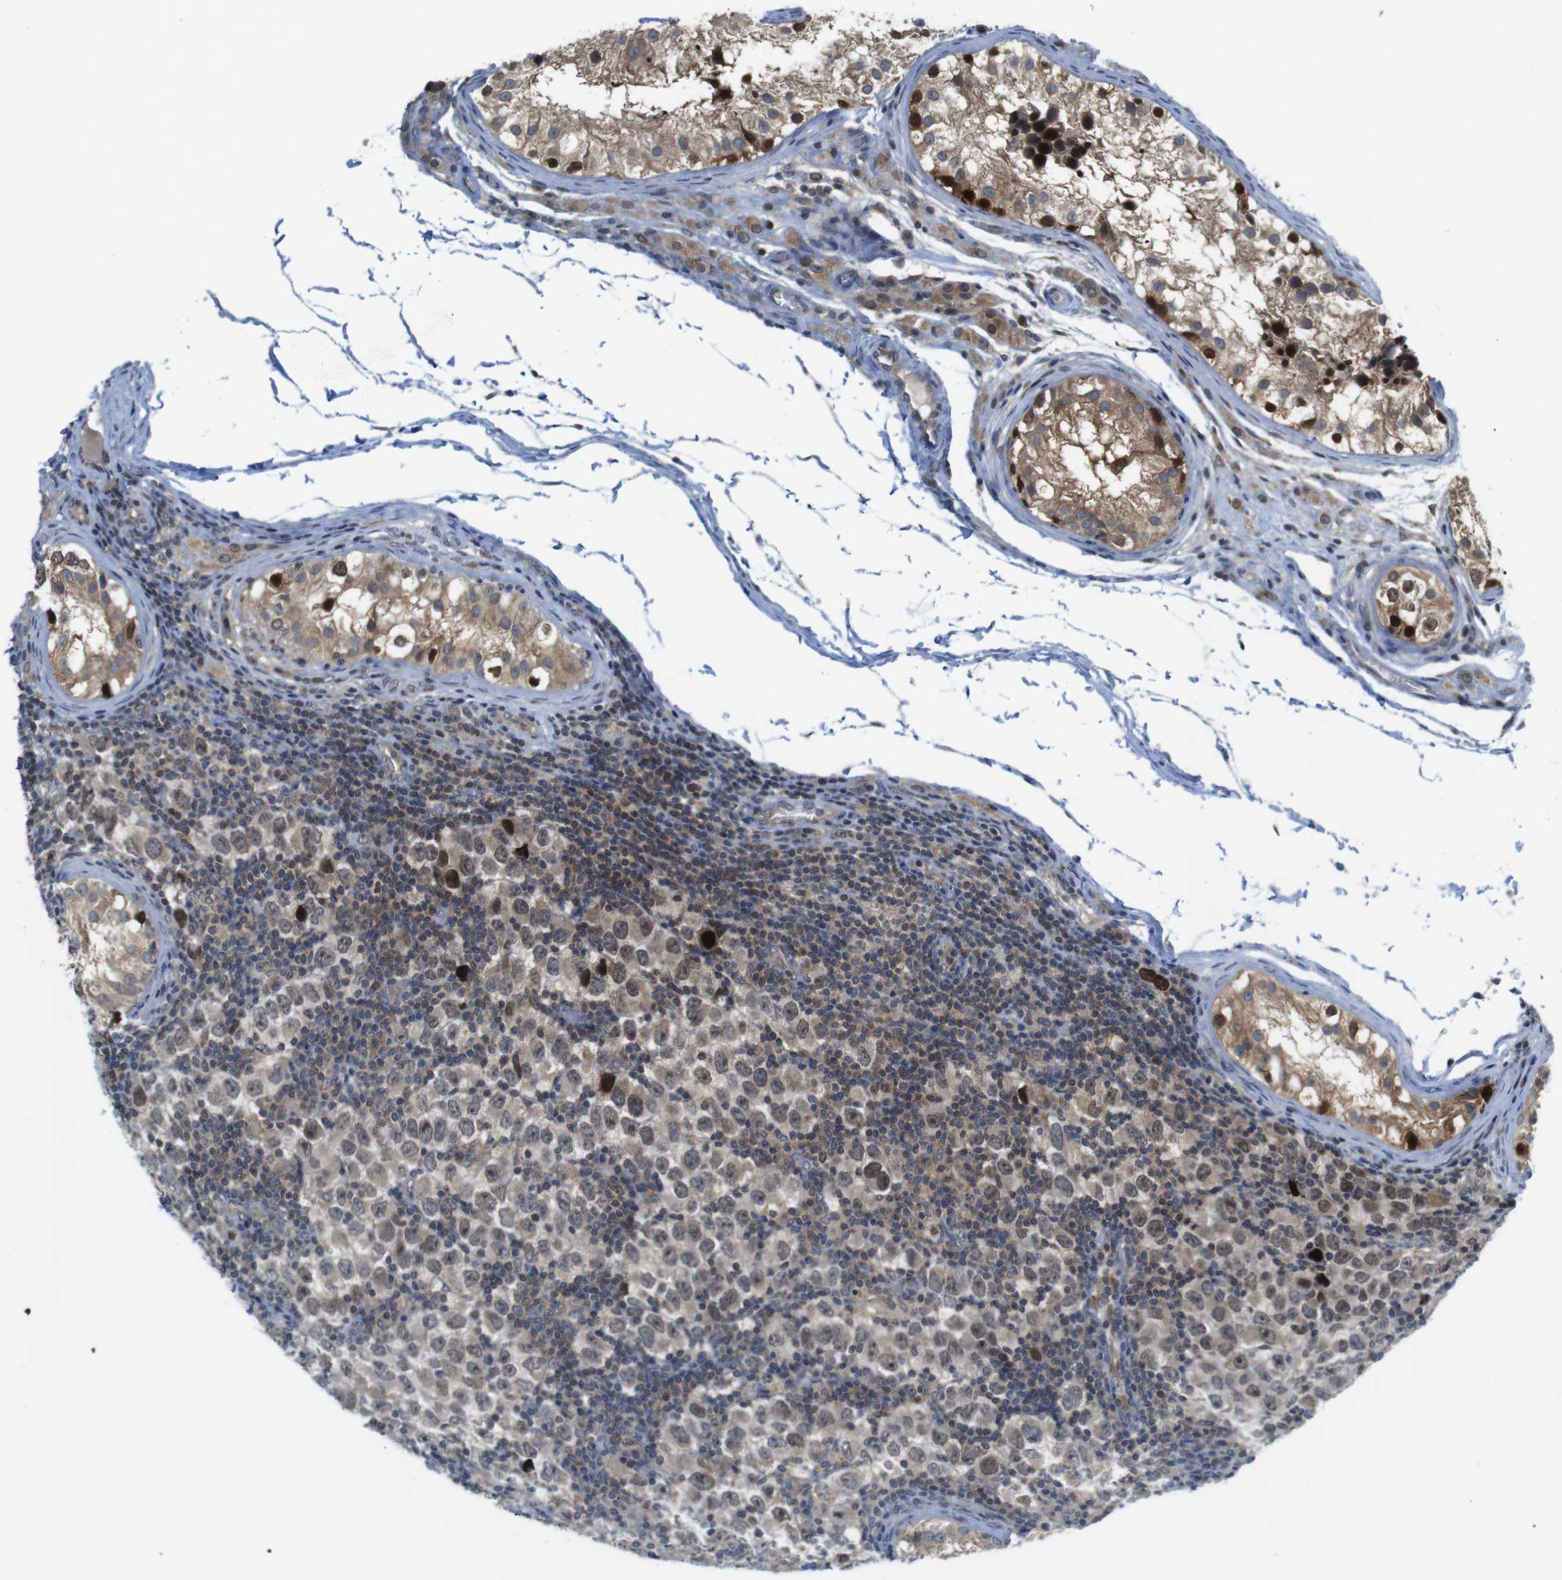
{"staining": {"intensity": "moderate", "quantity": ">75%", "location": "cytoplasmic/membranous,nuclear"}, "tissue": "testis cancer", "cell_type": "Tumor cells", "image_type": "cancer", "snomed": [{"axis": "morphology", "description": "Carcinoma, Embryonal, NOS"}, {"axis": "topography", "description": "Testis"}], "caption": "Immunohistochemistry (IHC) of testis cancer (embryonal carcinoma) exhibits medium levels of moderate cytoplasmic/membranous and nuclear staining in approximately >75% of tumor cells.", "gene": "RCC1", "patient": {"sex": "male", "age": 21}}